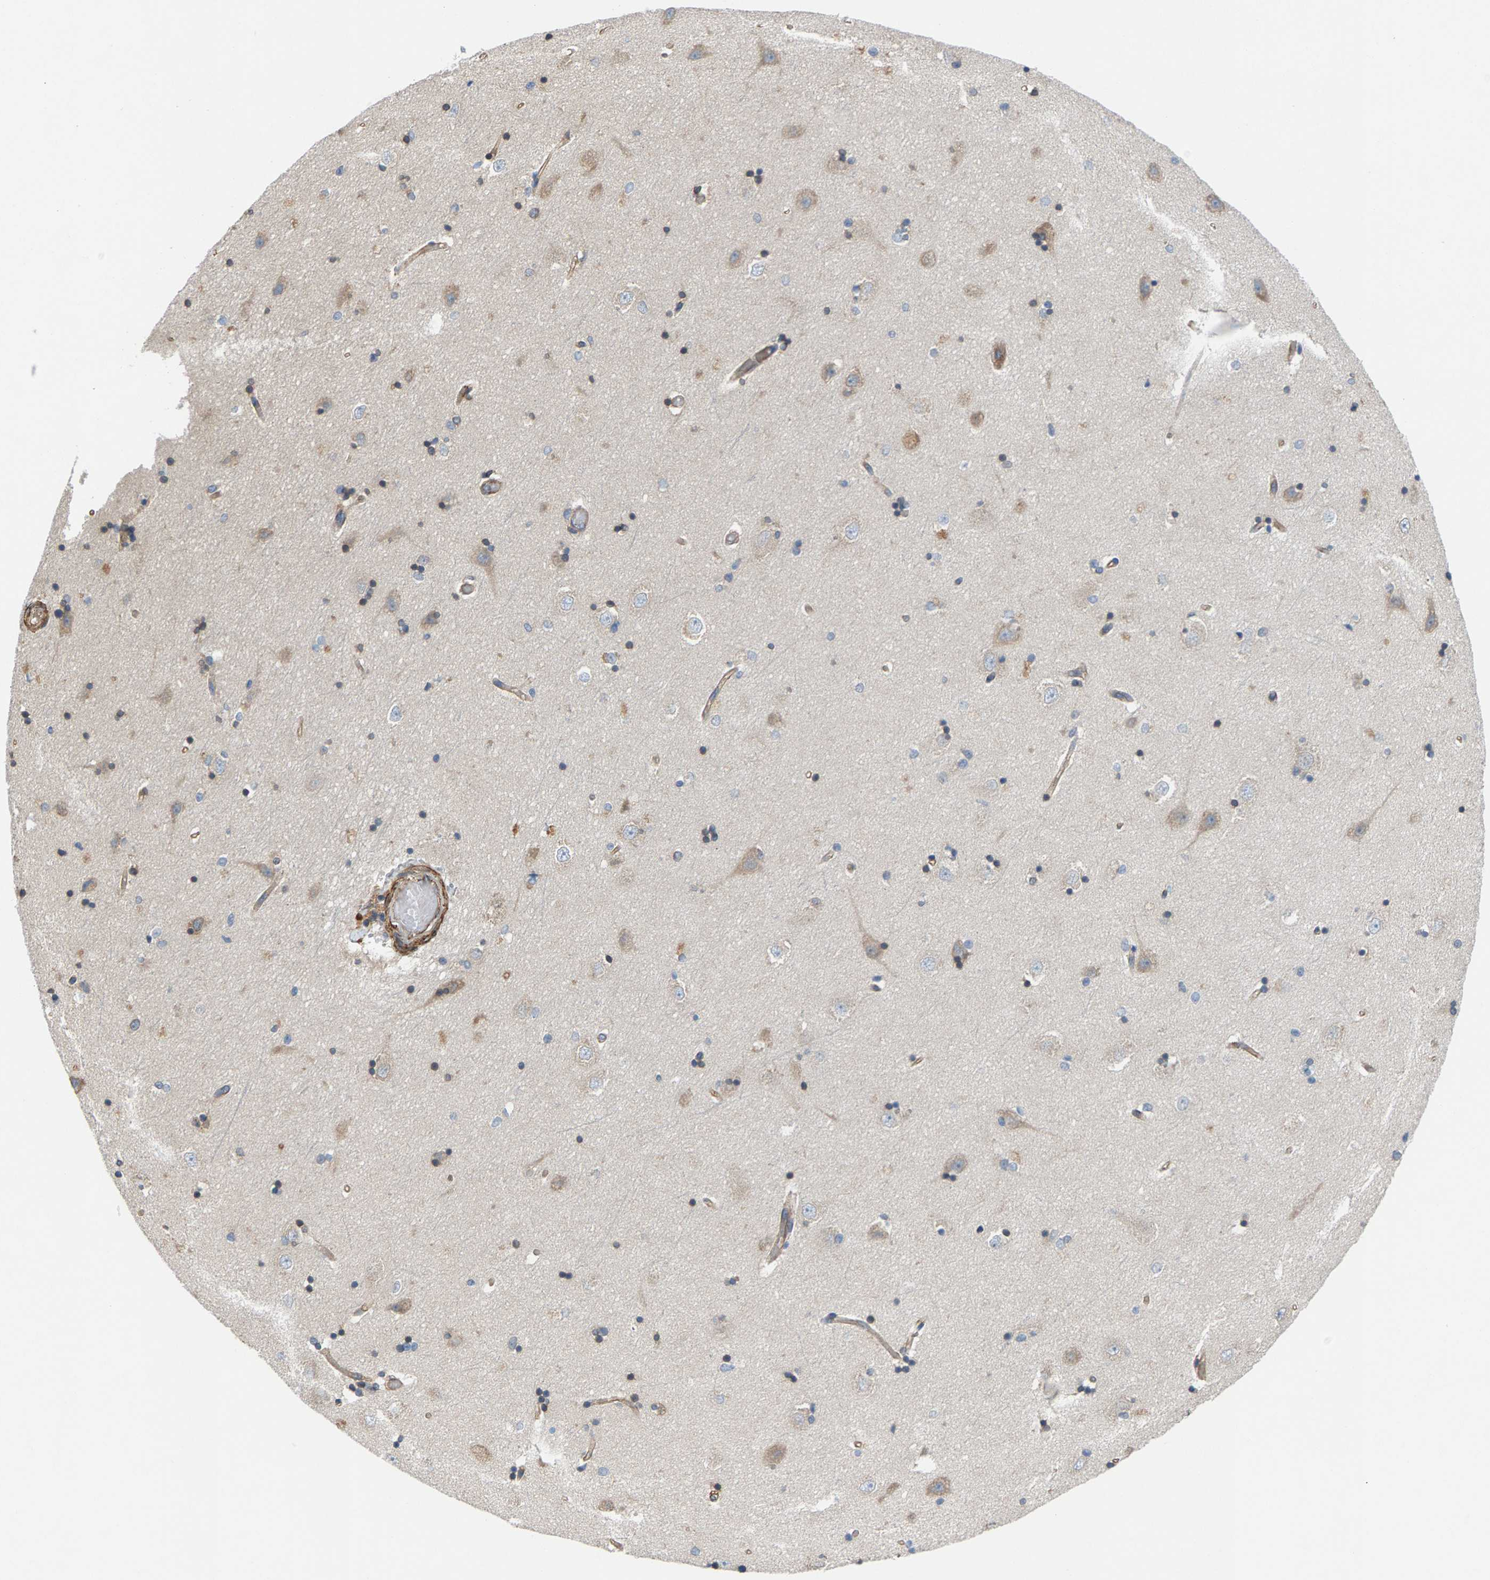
{"staining": {"intensity": "weak", "quantity": "<25%", "location": "cytoplasmic/membranous"}, "tissue": "hippocampus", "cell_type": "Glial cells", "image_type": "normal", "snomed": [{"axis": "morphology", "description": "Normal tissue, NOS"}, {"axis": "topography", "description": "Hippocampus"}], "caption": "IHC micrograph of benign hippocampus: hippocampus stained with DAB exhibits no significant protein positivity in glial cells.", "gene": "PDCL", "patient": {"sex": "male", "age": 45}}